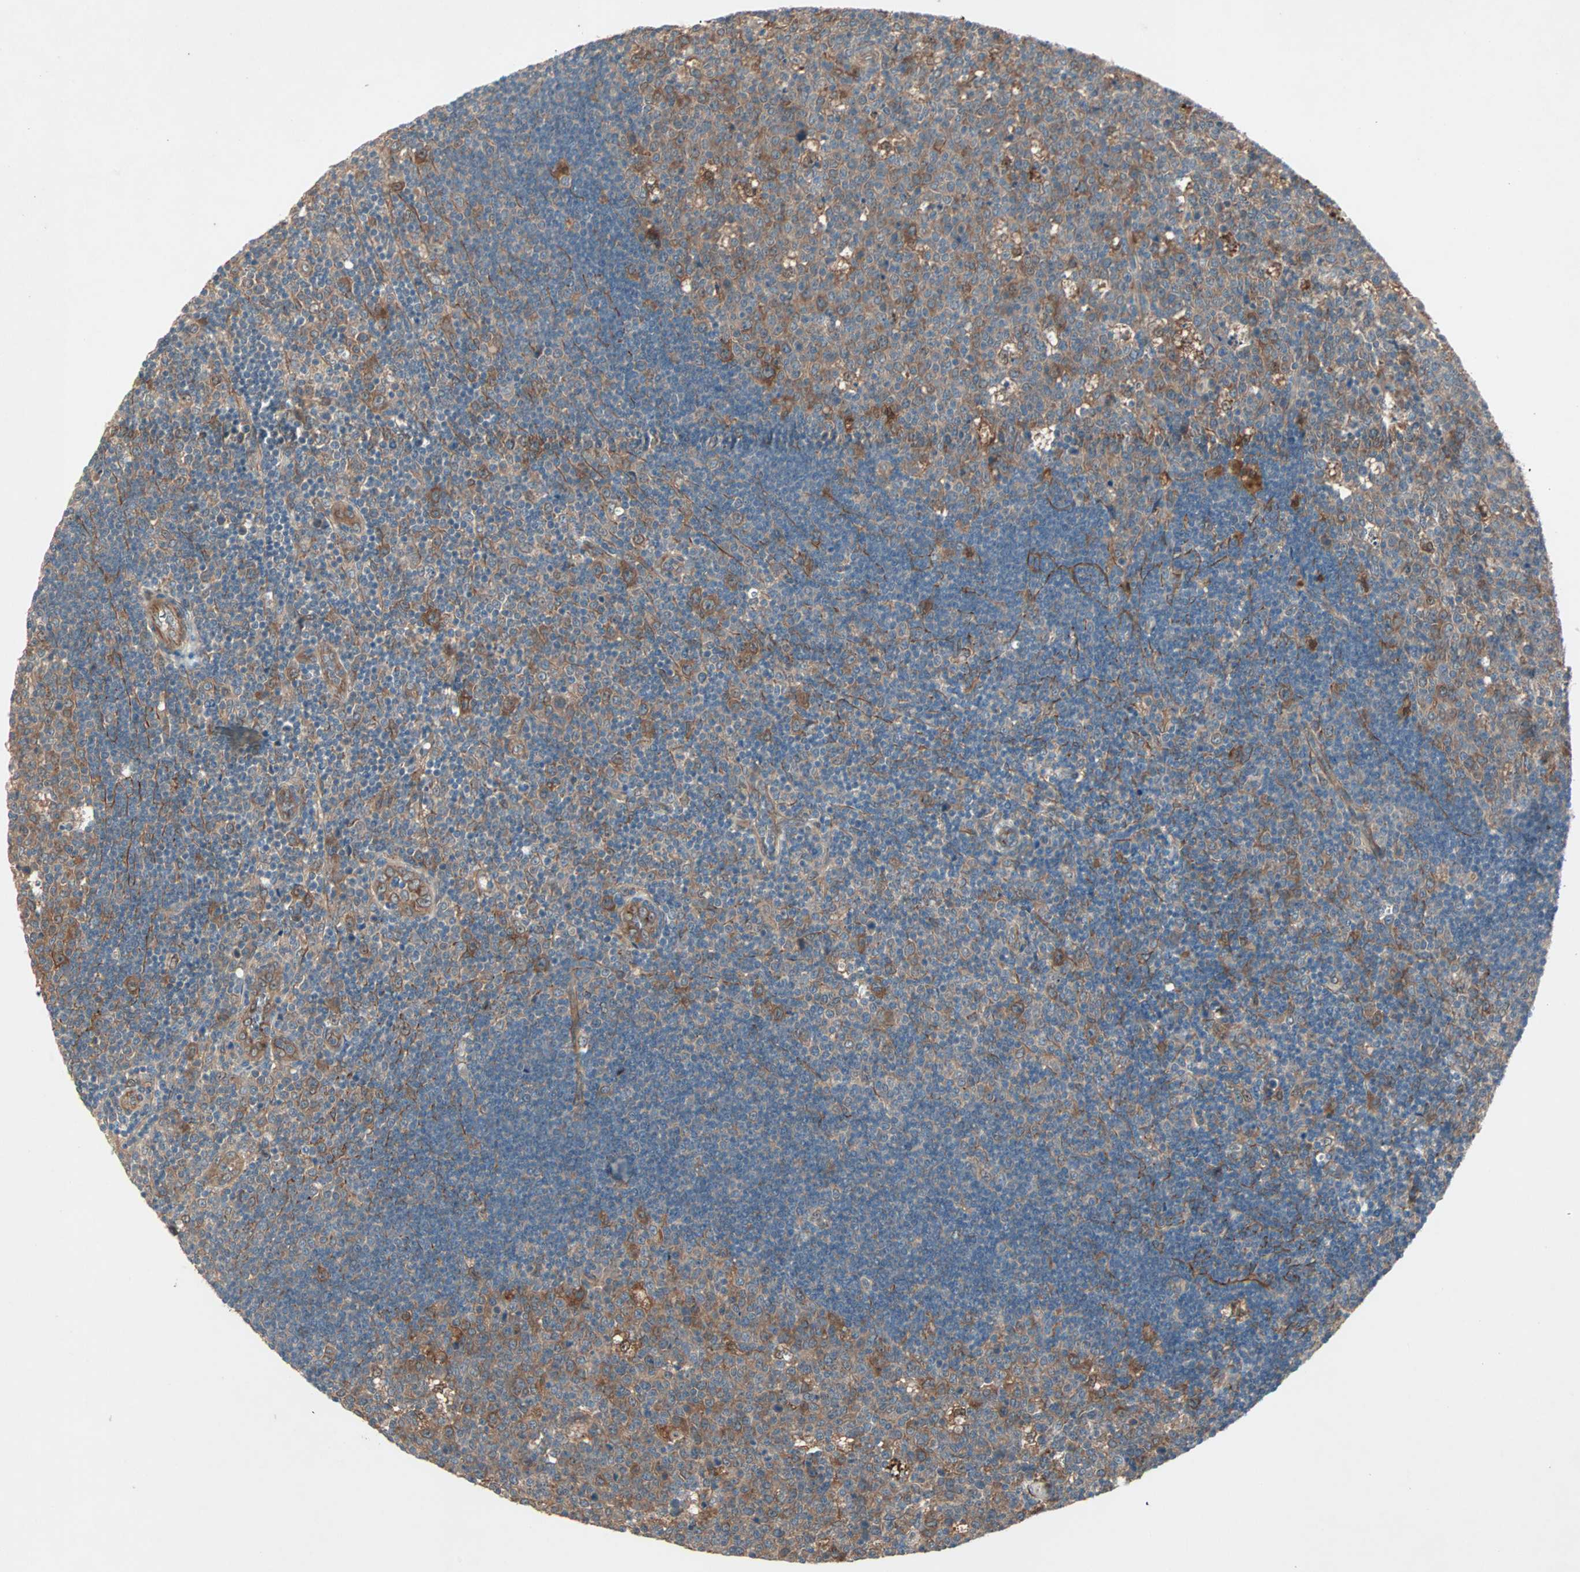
{"staining": {"intensity": "moderate", "quantity": ">75%", "location": "cytoplasmic/membranous"}, "tissue": "lymph node", "cell_type": "Germinal center cells", "image_type": "normal", "snomed": [{"axis": "morphology", "description": "Normal tissue, NOS"}, {"axis": "topography", "description": "Lymph node"}, {"axis": "topography", "description": "Salivary gland"}], "caption": "Moderate cytoplasmic/membranous positivity for a protein is identified in about >75% of germinal center cells of unremarkable lymph node using immunohistochemistry (IHC).", "gene": "SDSL", "patient": {"sex": "male", "age": 8}}